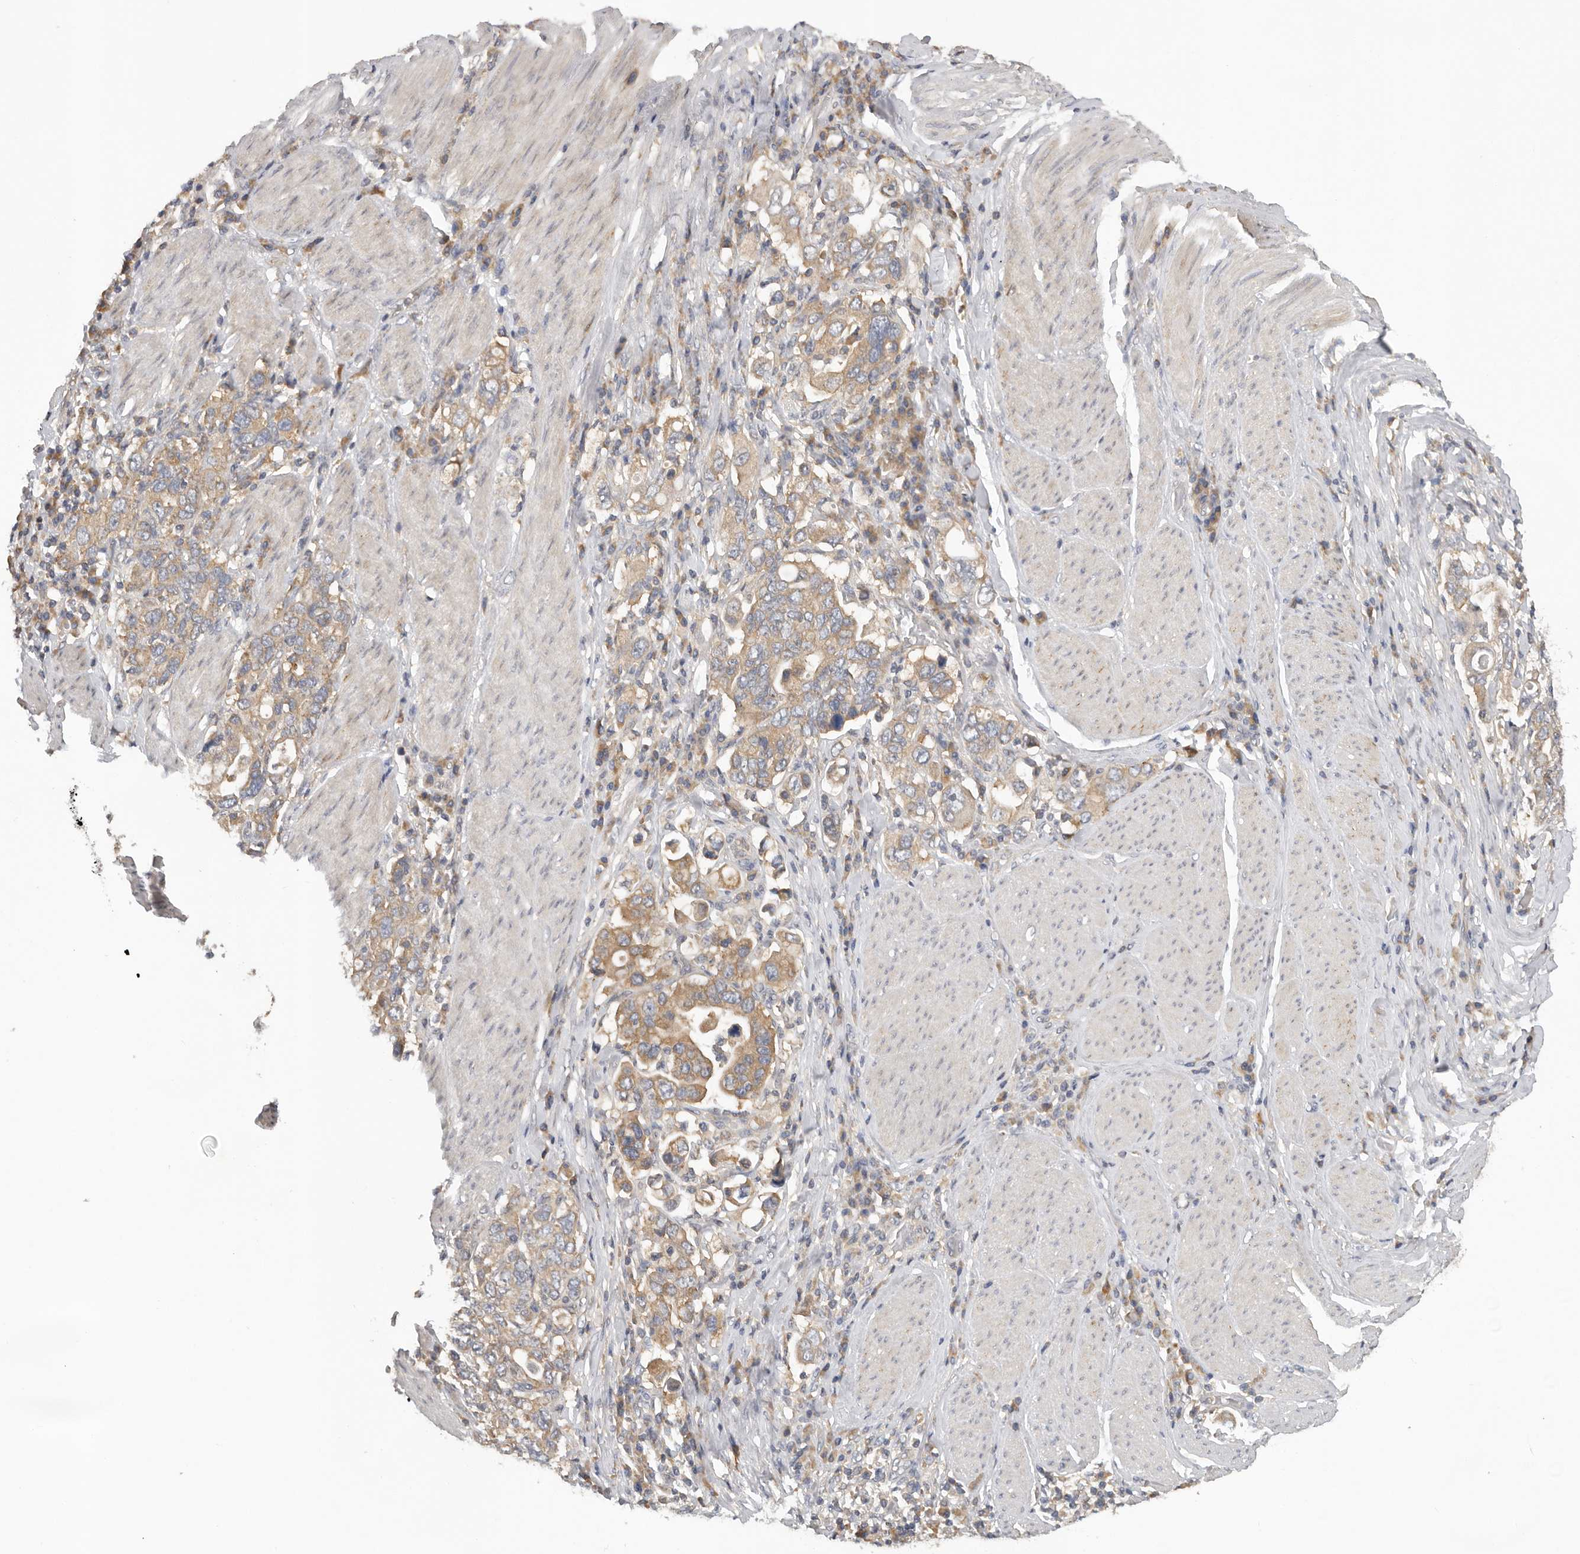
{"staining": {"intensity": "moderate", "quantity": ">75%", "location": "cytoplasmic/membranous"}, "tissue": "stomach cancer", "cell_type": "Tumor cells", "image_type": "cancer", "snomed": [{"axis": "morphology", "description": "Adenocarcinoma, NOS"}, {"axis": "topography", "description": "Stomach, upper"}], "caption": "Immunohistochemical staining of stomach adenocarcinoma shows medium levels of moderate cytoplasmic/membranous positivity in approximately >75% of tumor cells.", "gene": "PPP1R42", "patient": {"sex": "male", "age": 62}}